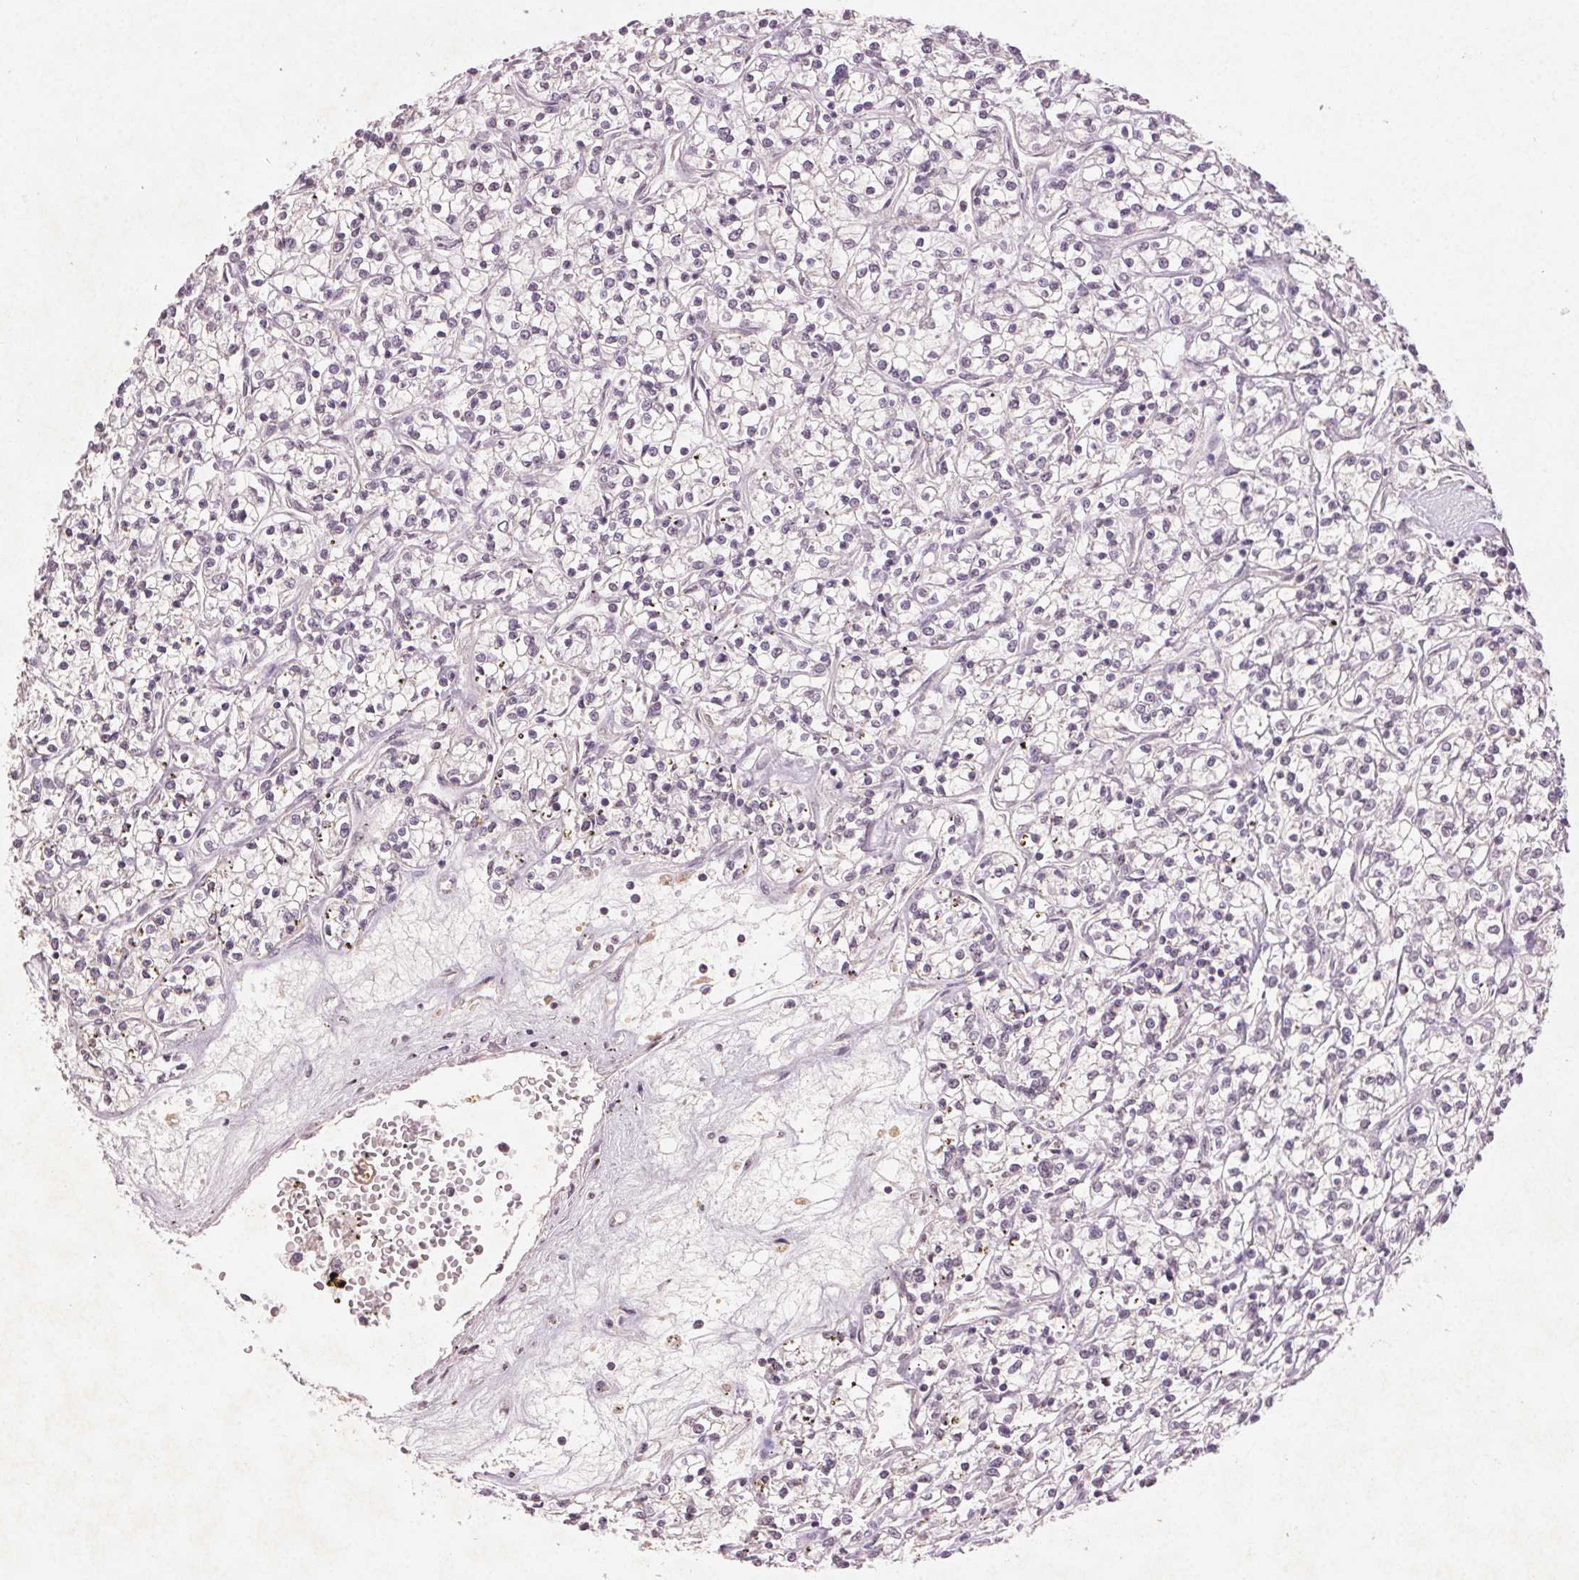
{"staining": {"intensity": "negative", "quantity": "none", "location": "none"}, "tissue": "renal cancer", "cell_type": "Tumor cells", "image_type": "cancer", "snomed": [{"axis": "morphology", "description": "Adenocarcinoma, NOS"}, {"axis": "topography", "description": "Kidney"}], "caption": "Tumor cells are negative for brown protein staining in adenocarcinoma (renal).", "gene": "KLRC3", "patient": {"sex": "female", "age": 59}}